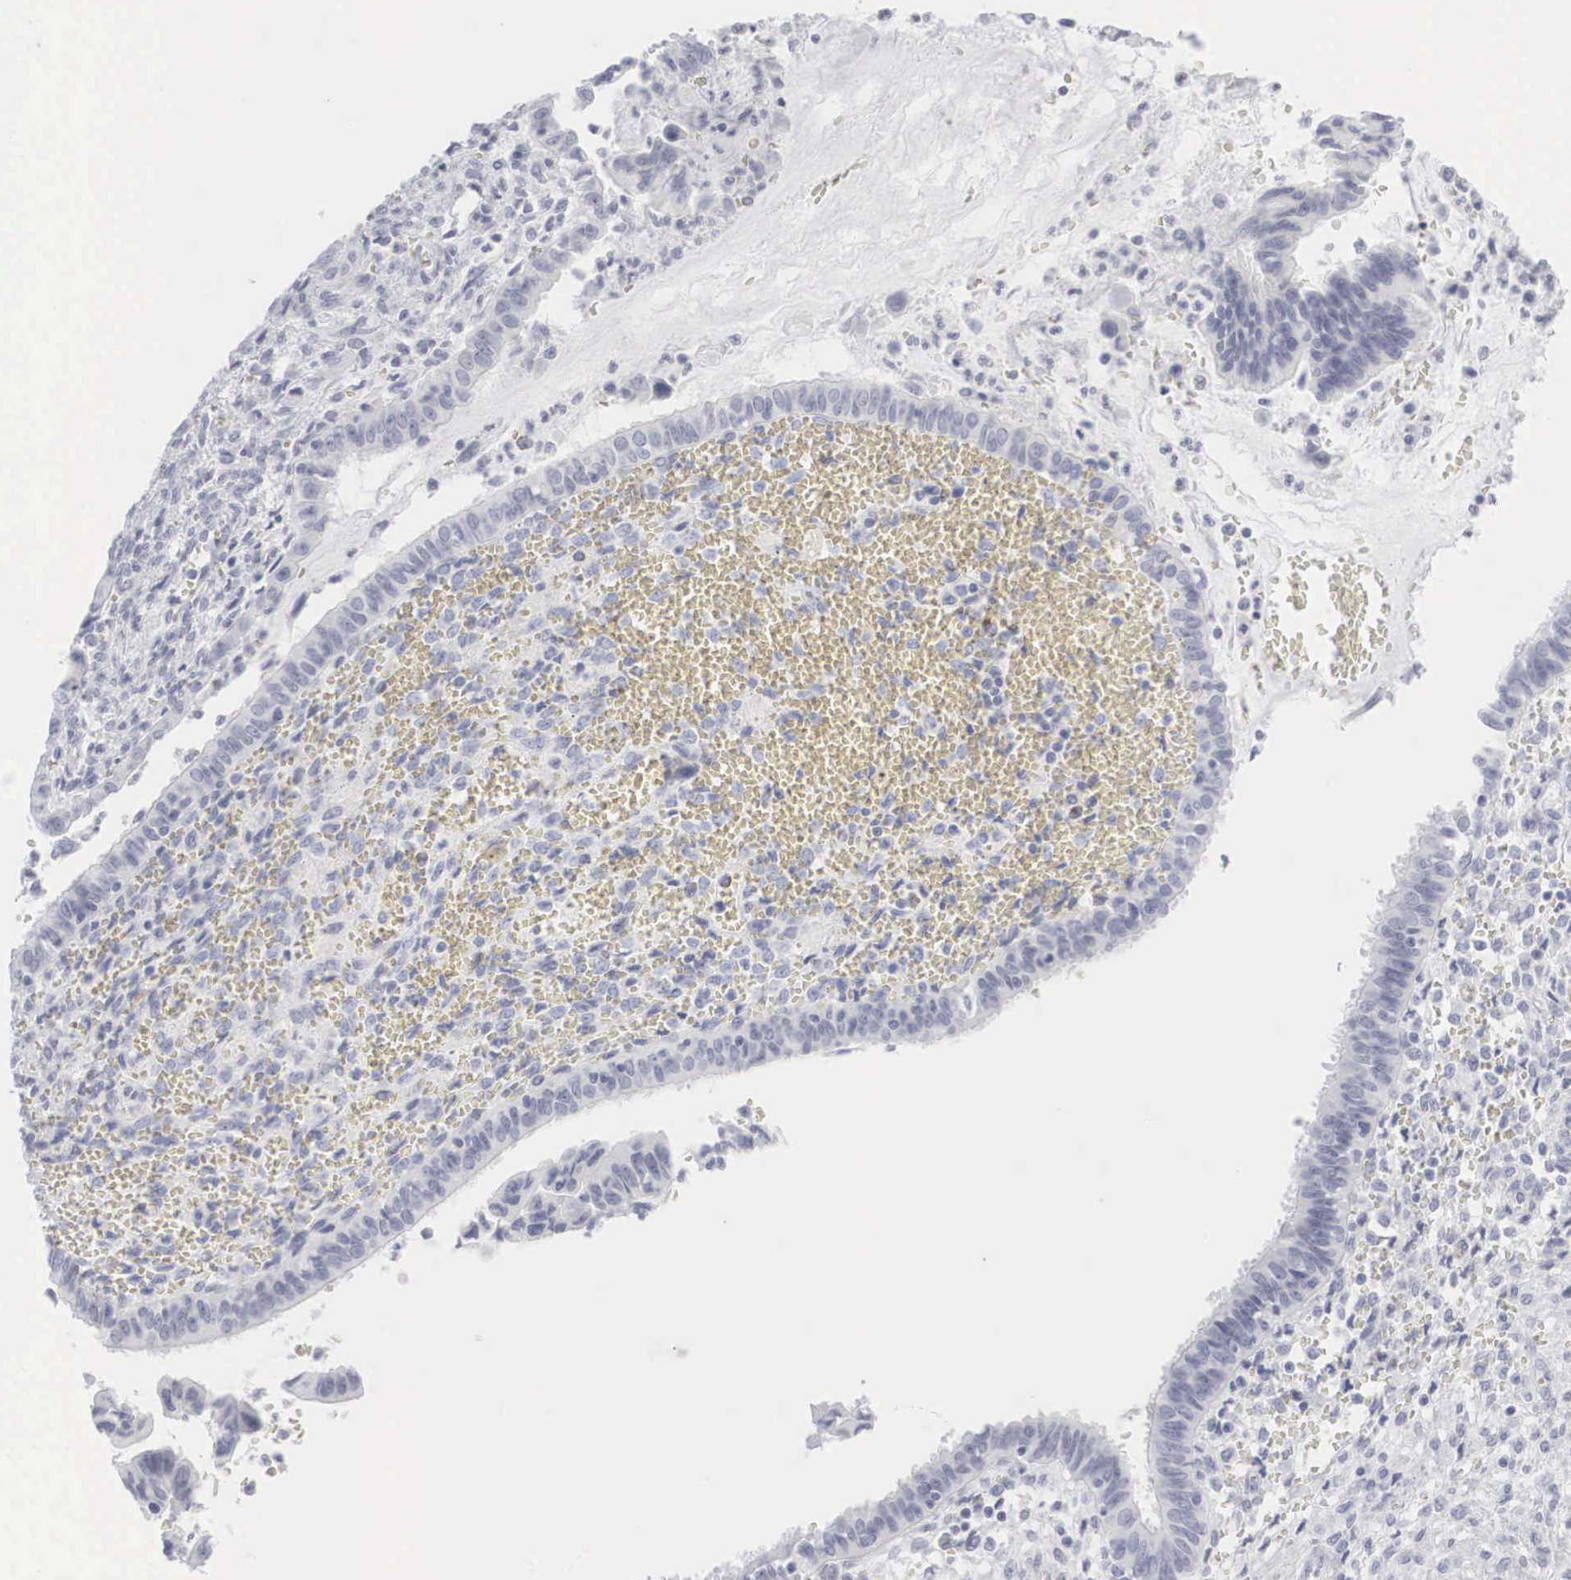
{"staining": {"intensity": "negative", "quantity": "none", "location": "none"}, "tissue": "cervical cancer", "cell_type": "Tumor cells", "image_type": "cancer", "snomed": [{"axis": "morphology", "description": "Normal tissue, NOS"}, {"axis": "morphology", "description": "Adenocarcinoma, NOS"}, {"axis": "topography", "description": "Cervix"}], "caption": "Tumor cells are negative for protein expression in human cervical cancer.", "gene": "KRT14", "patient": {"sex": "female", "age": 34}}